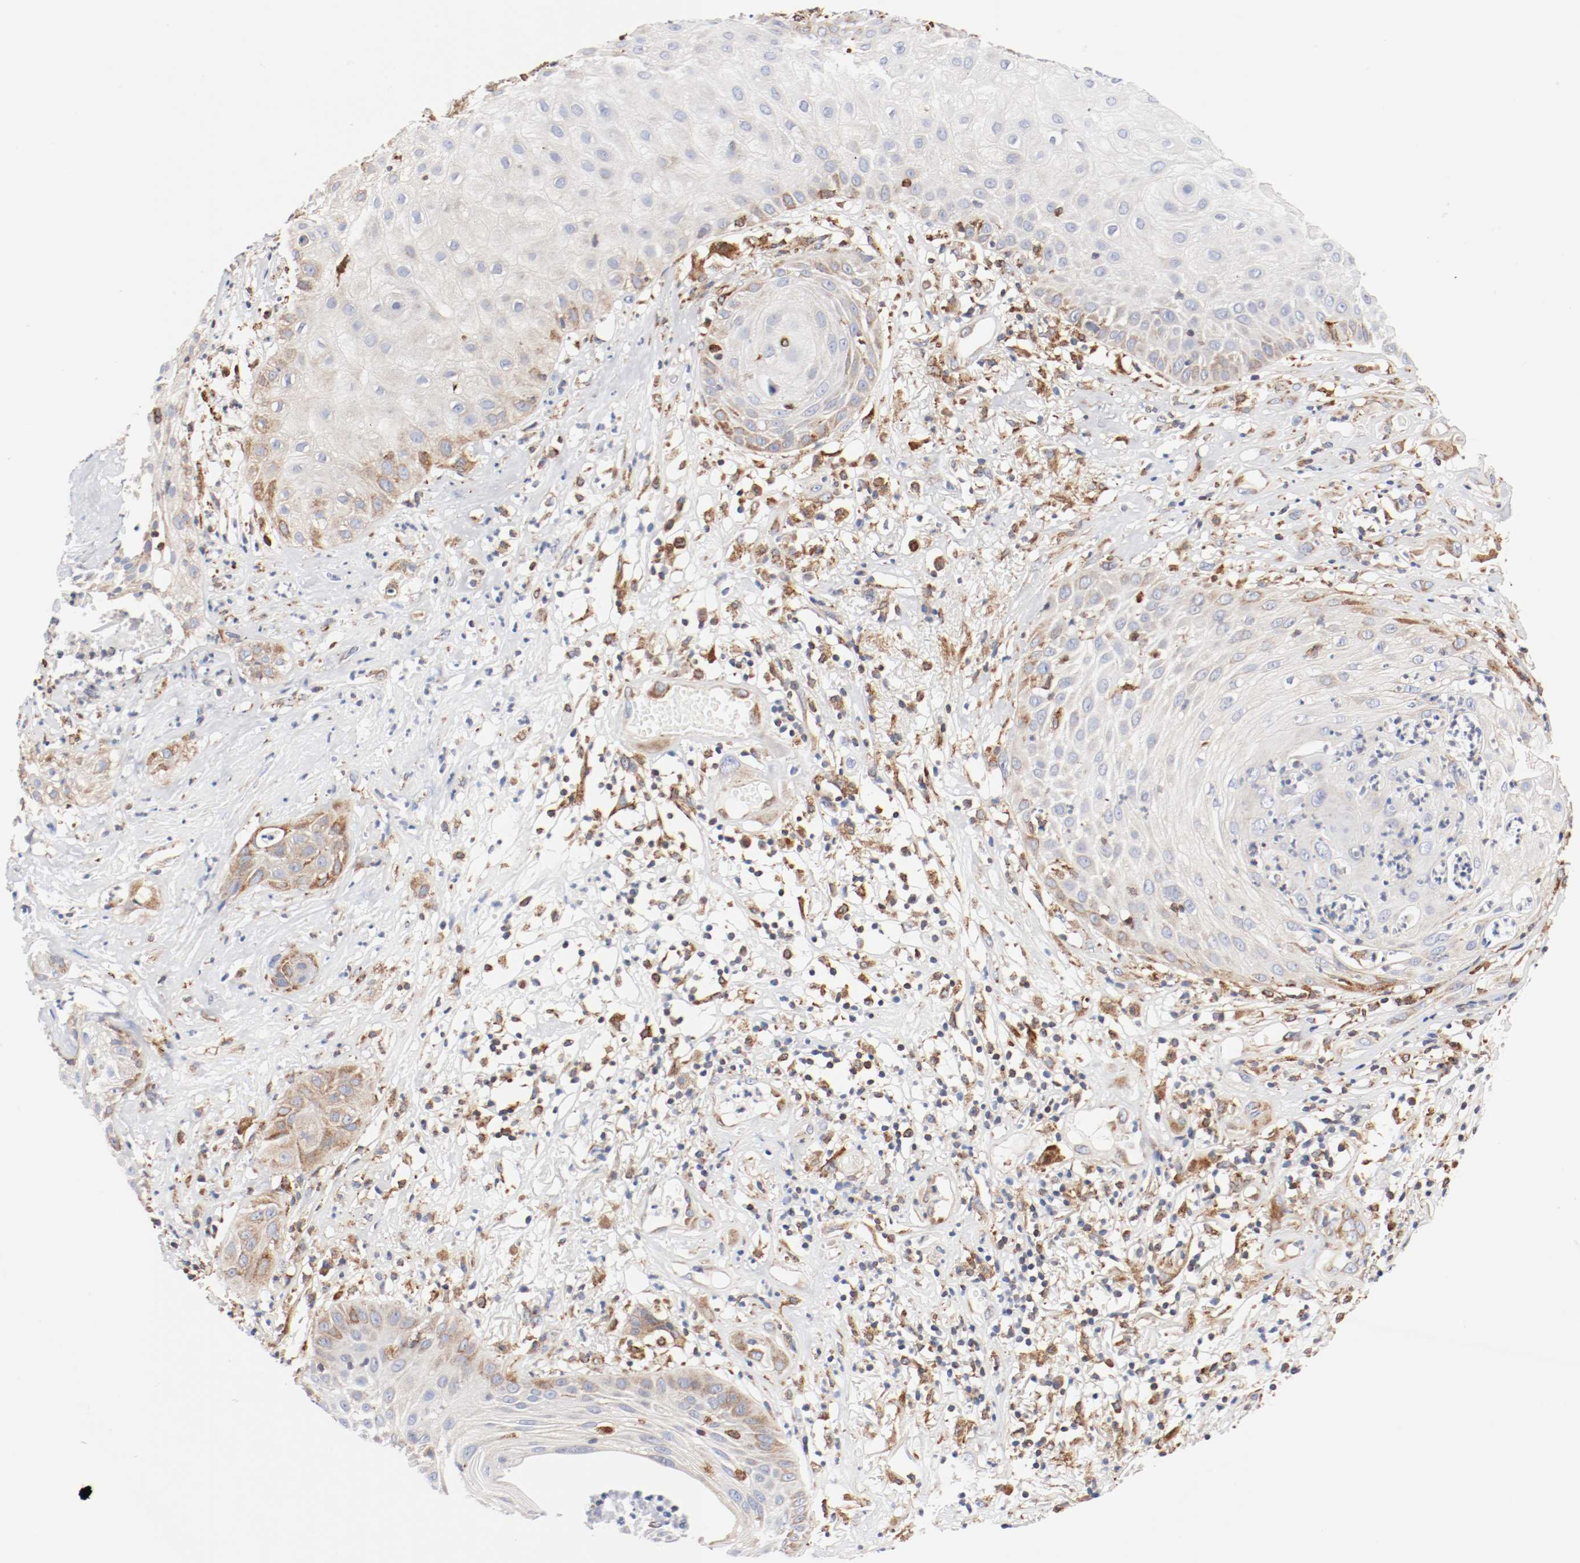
{"staining": {"intensity": "moderate", "quantity": "25%-75%", "location": "cytoplasmic/membranous"}, "tissue": "skin cancer", "cell_type": "Tumor cells", "image_type": "cancer", "snomed": [{"axis": "morphology", "description": "Squamous cell carcinoma, NOS"}, {"axis": "topography", "description": "Skin"}], "caption": "Brown immunohistochemical staining in skin cancer (squamous cell carcinoma) demonstrates moderate cytoplasmic/membranous staining in approximately 25%-75% of tumor cells.", "gene": "PDPK1", "patient": {"sex": "male", "age": 65}}